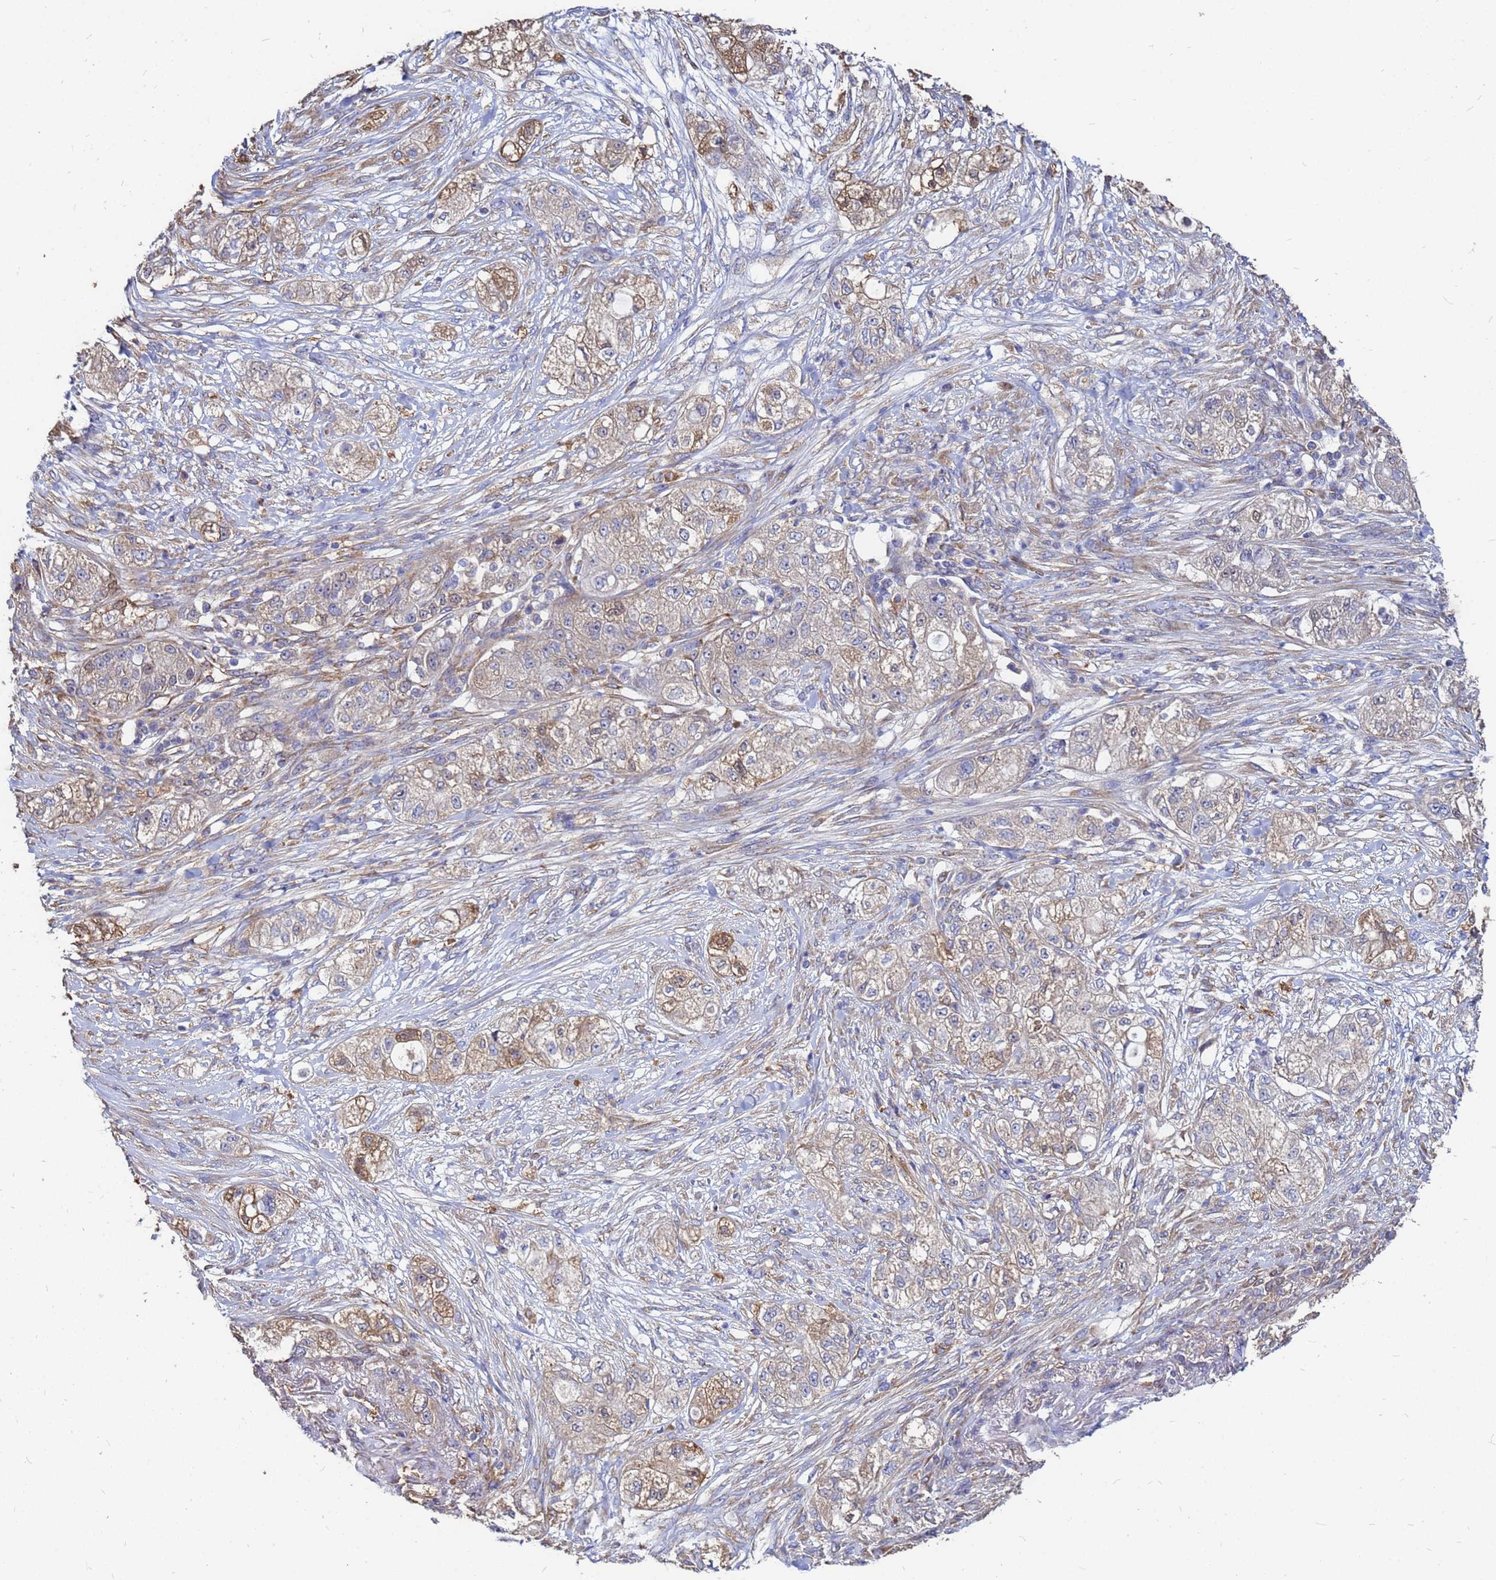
{"staining": {"intensity": "moderate", "quantity": "25%-75%", "location": "cytoplasmic/membranous"}, "tissue": "pancreatic cancer", "cell_type": "Tumor cells", "image_type": "cancer", "snomed": [{"axis": "morphology", "description": "Adenocarcinoma, NOS"}, {"axis": "topography", "description": "Pancreas"}], "caption": "About 25%-75% of tumor cells in human pancreatic adenocarcinoma reveal moderate cytoplasmic/membranous protein staining as visualized by brown immunohistochemical staining.", "gene": "MOB2", "patient": {"sex": "female", "age": 78}}